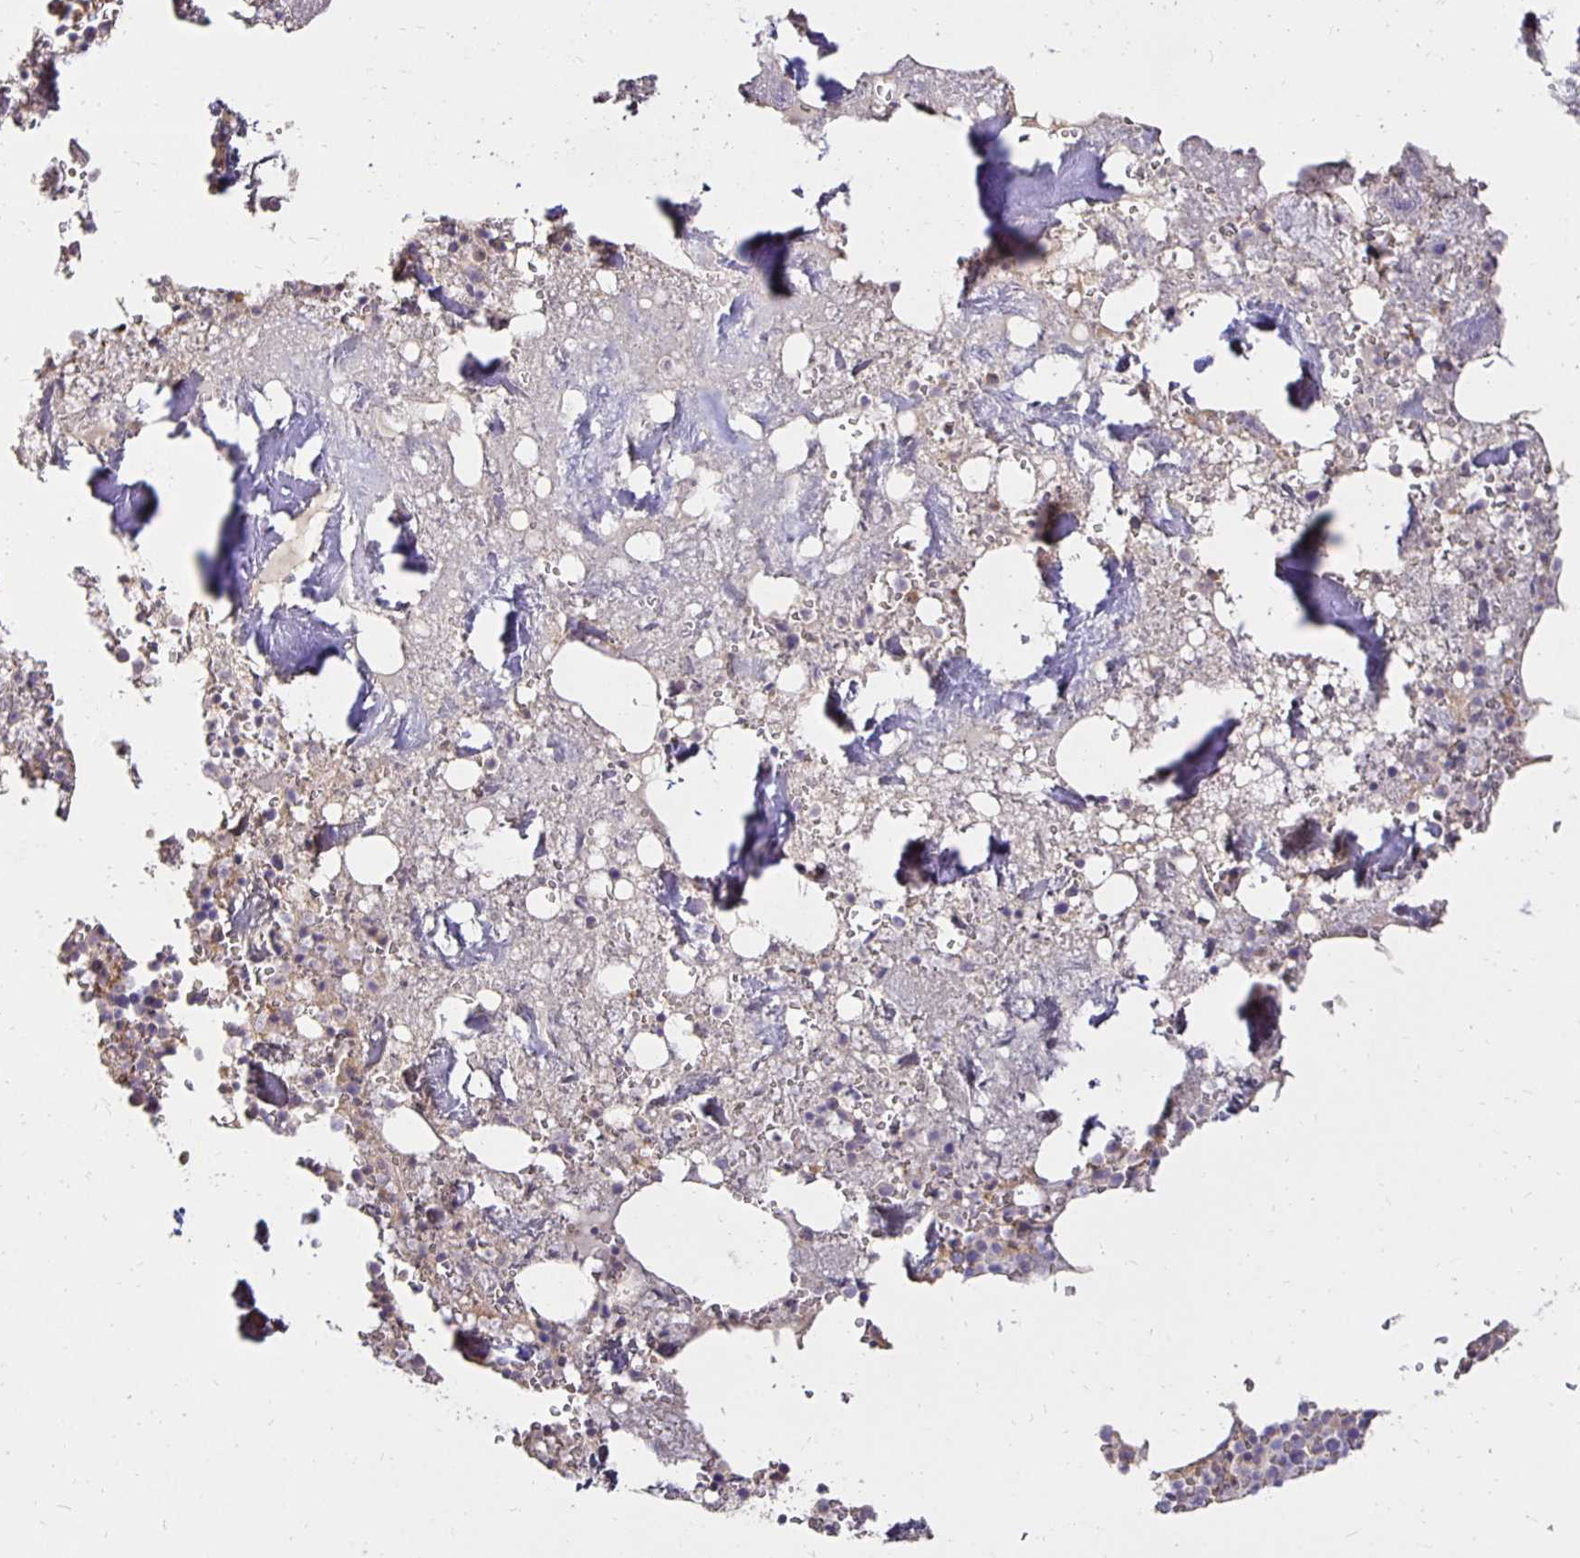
{"staining": {"intensity": "weak", "quantity": "<25%", "location": "cytoplasmic/membranous"}, "tissue": "bone marrow", "cell_type": "Hematopoietic cells", "image_type": "normal", "snomed": [{"axis": "morphology", "description": "Normal tissue, NOS"}, {"axis": "topography", "description": "Bone marrow"}], "caption": "Immunohistochemistry (IHC) image of normal bone marrow stained for a protein (brown), which shows no staining in hematopoietic cells. (Stains: DAB immunohistochemistry with hematoxylin counter stain, Microscopy: brightfield microscopy at high magnification).", "gene": "PNPLA3", "patient": {"sex": "female", "age": 42}}